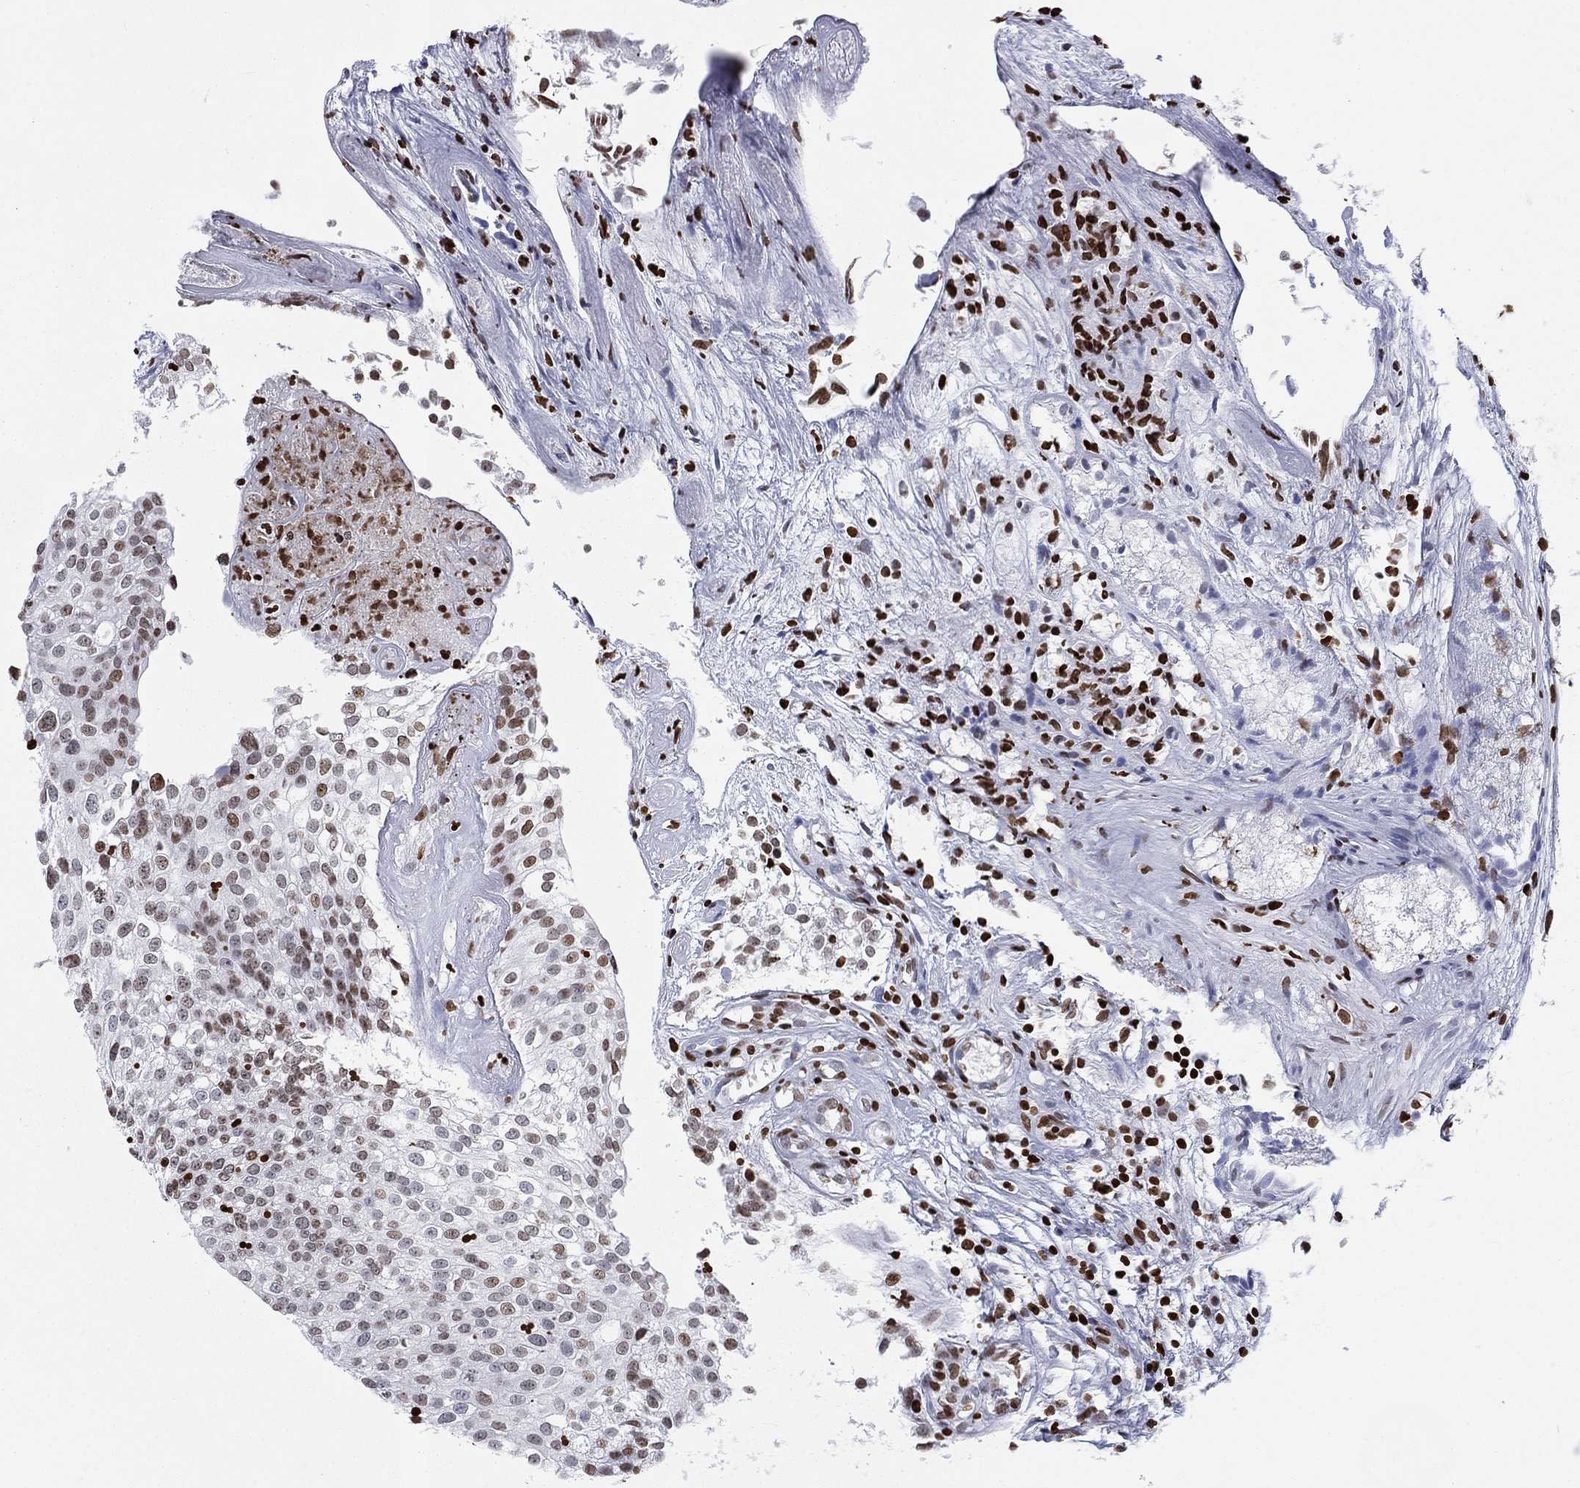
{"staining": {"intensity": "moderate", "quantity": "<25%", "location": "nuclear"}, "tissue": "urothelial cancer", "cell_type": "Tumor cells", "image_type": "cancer", "snomed": [{"axis": "morphology", "description": "Urothelial carcinoma, High grade"}, {"axis": "topography", "description": "Urinary bladder"}], "caption": "The immunohistochemical stain shows moderate nuclear positivity in tumor cells of high-grade urothelial carcinoma tissue.", "gene": "H1-5", "patient": {"sex": "female", "age": 79}}